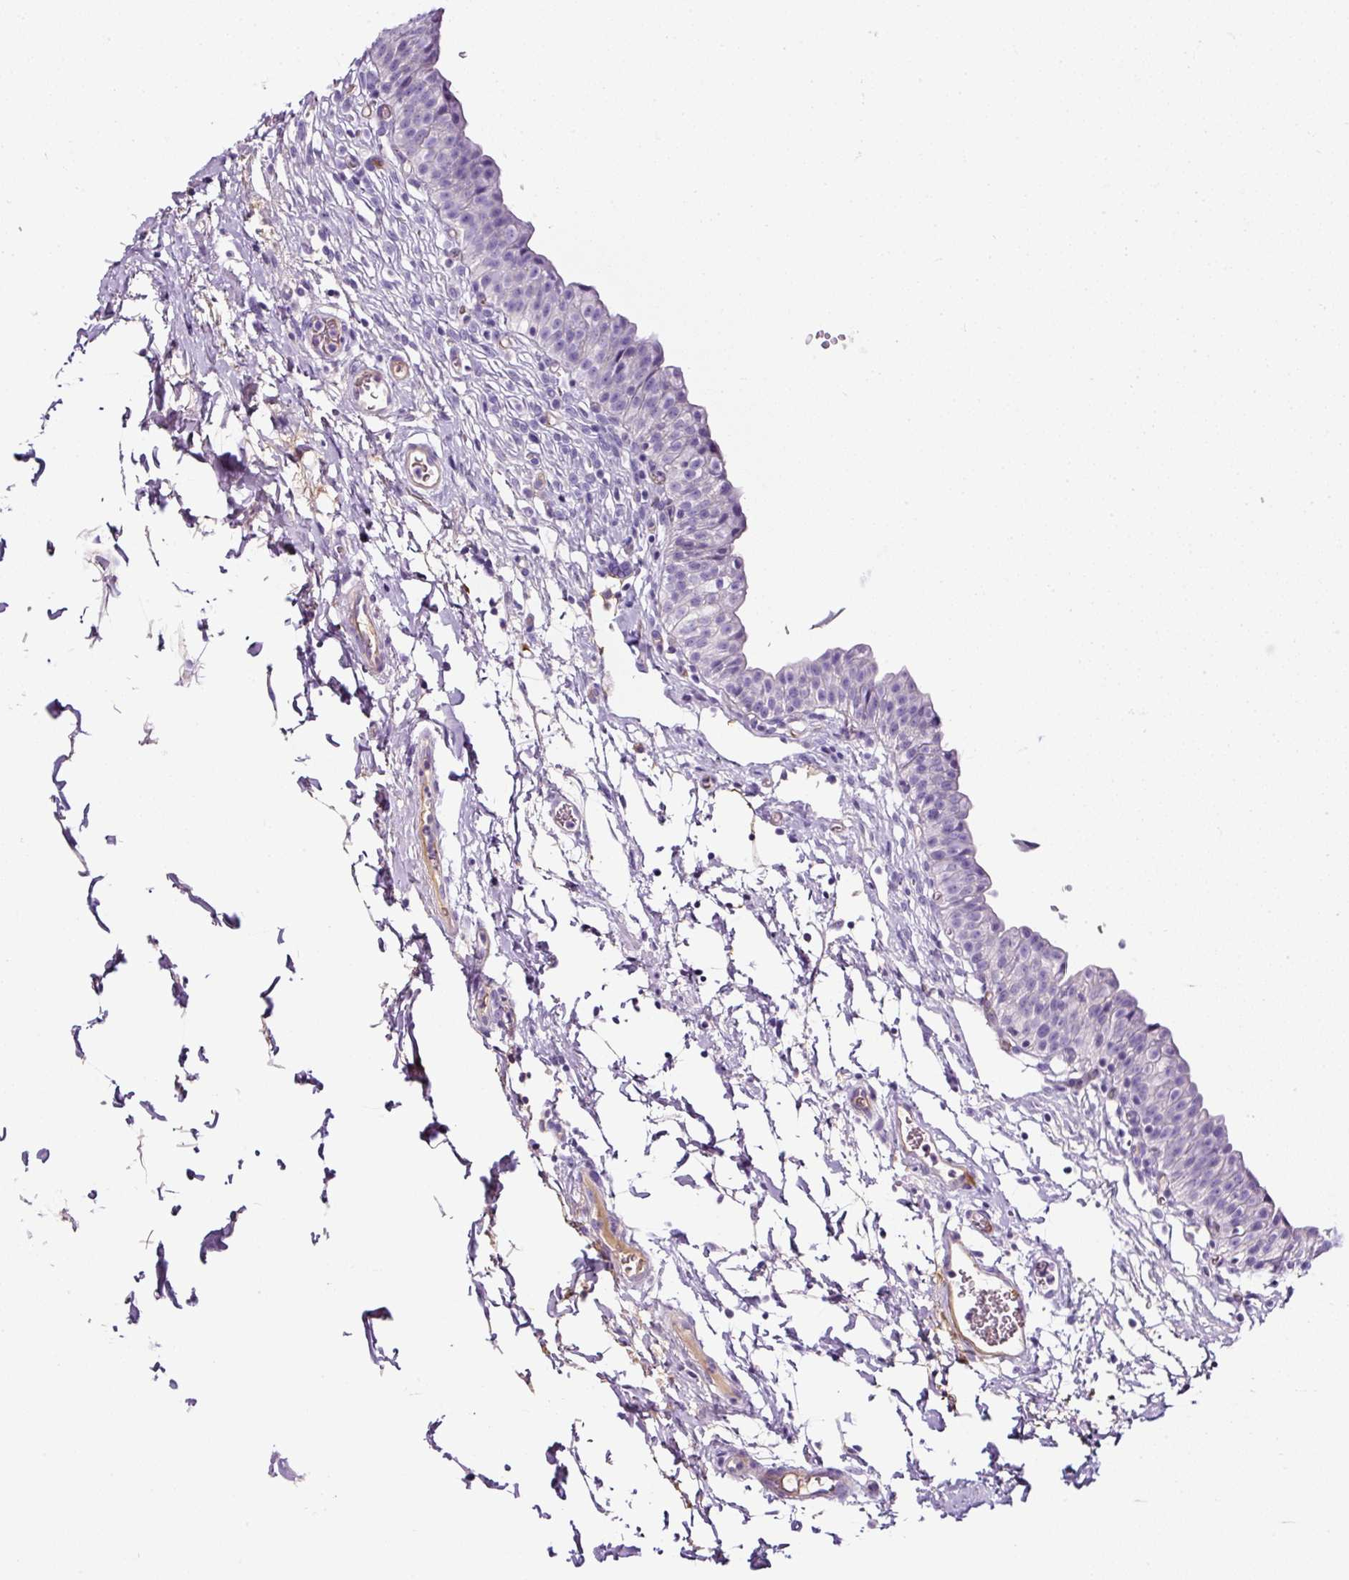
{"staining": {"intensity": "negative", "quantity": "none", "location": "none"}, "tissue": "urinary bladder", "cell_type": "Urothelial cells", "image_type": "normal", "snomed": [{"axis": "morphology", "description": "Normal tissue, NOS"}, {"axis": "topography", "description": "Urinary bladder"}, {"axis": "topography", "description": "Peripheral nerve tissue"}], "caption": "High power microscopy image of an IHC histopathology image of benign urinary bladder, revealing no significant expression in urothelial cells.", "gene": "OR14A2", "patient": {"sex": "male", "age": 55}}